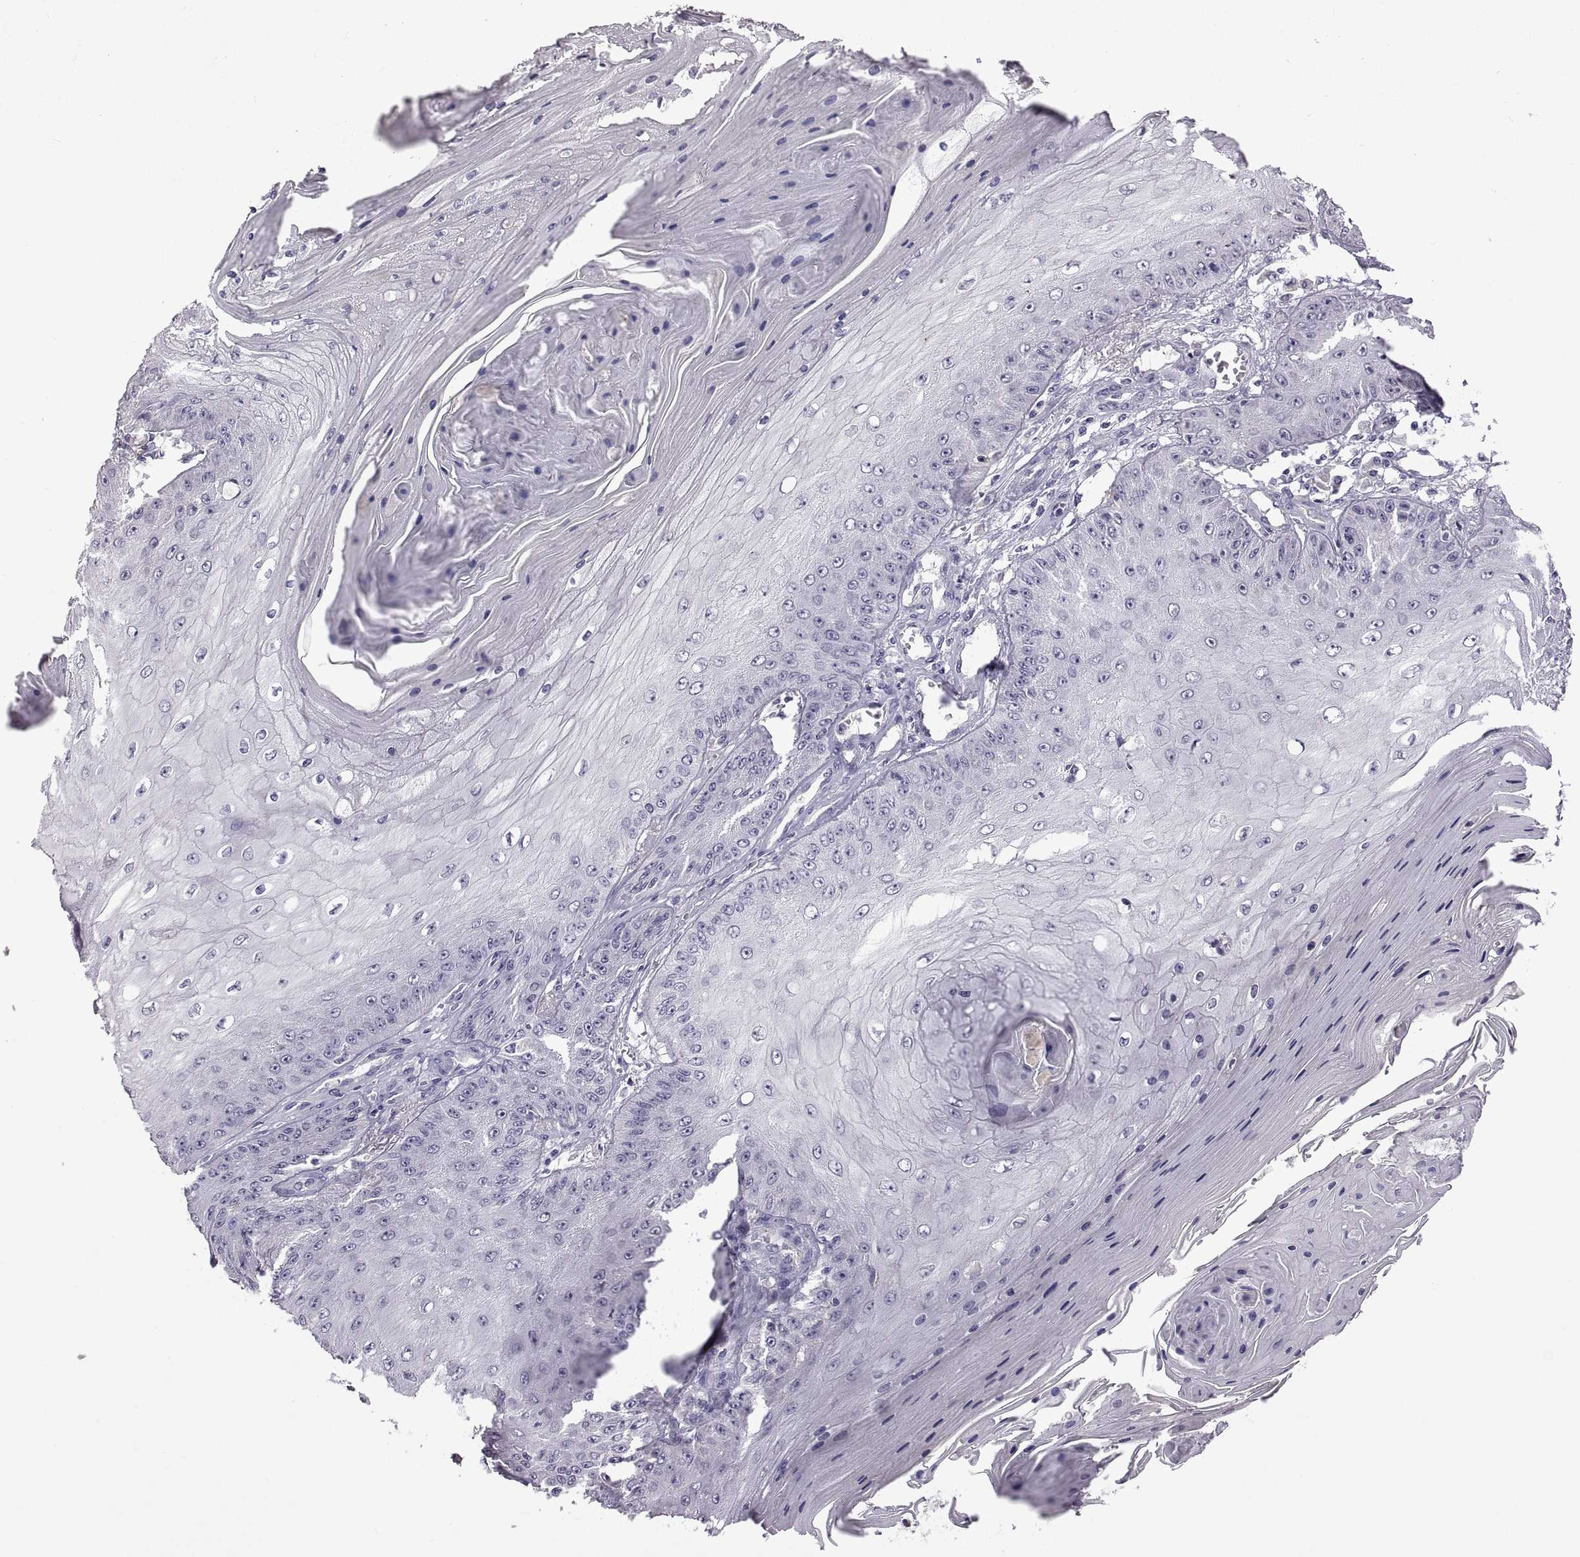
{"staining": {"intensity": "negative", "quantity": "none", "location": "none"}, "tissue": "skin cancer", "cell_type": "Tumor cells", "image_type": "cancer", "snomed": [{"axis": "morphology", "description": "Squamous cell carcinoma, NOS"}, {"axis": "topography", "description": "Skin"}], "caption": "This is a micrograph of immunohistochemistry staining of skin squamous cell carcinoma, which shows no staining in tumor cells. (Immunohistochemistry, brightfield microscopy, high magnification).", "gene": "DEFB136", "patient": {"sex": "male", "age": 70}}